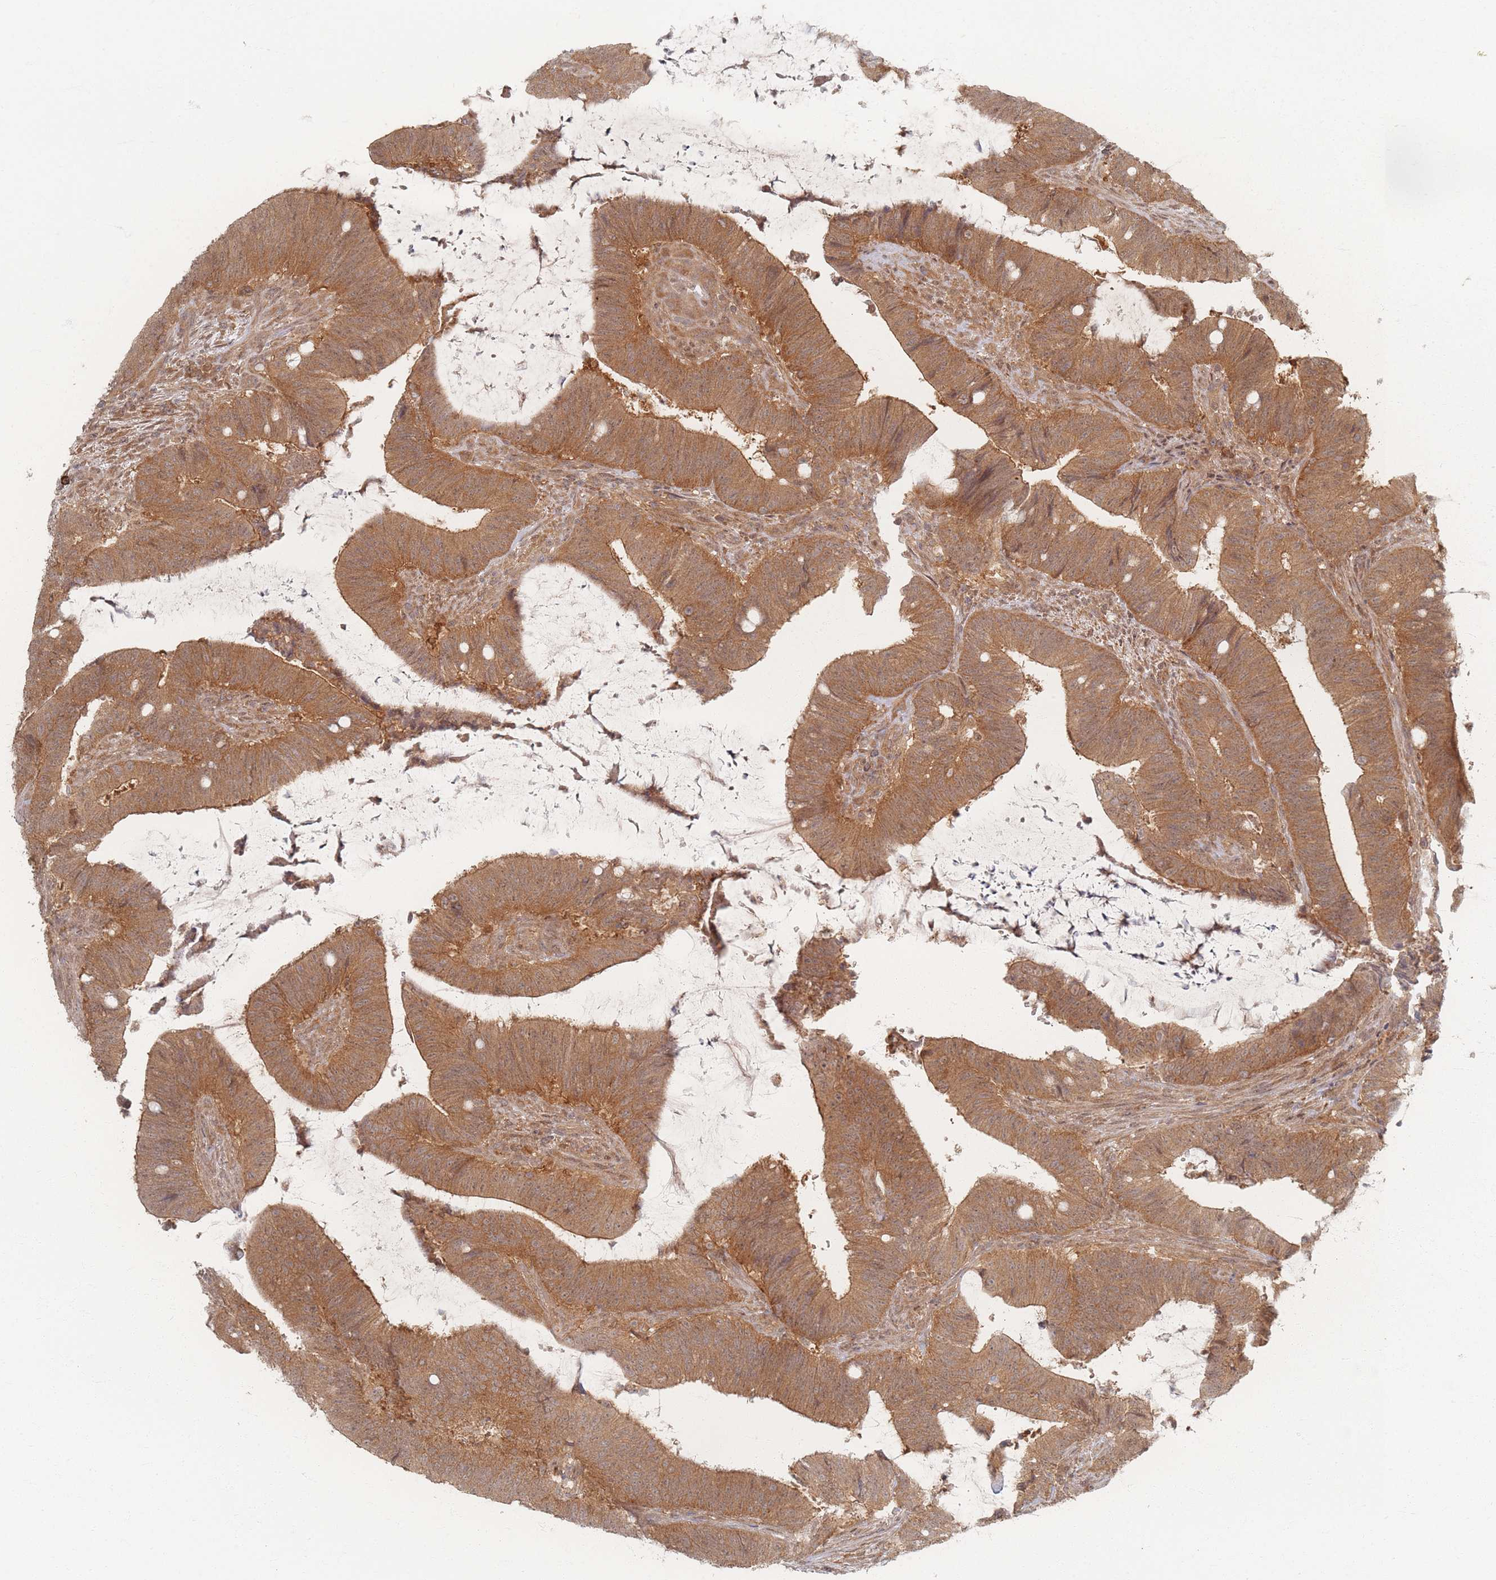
{"staining": {"intensity": "moderate", "quantity": ">75%", "location": "cytoplasmic/membranous"}, "tissue": "colorectal cancer", "cell_type": "Tumor cells", "image_type": "cancer", "snomed": [{"axis": "morphology", "description": "Adenocarcinoma, NOS"}, {"axis": "topography", "description": "Colon"}], "caption": "This image reveals IHC staining of colorectal cancer, with medium moderate cytoplasmic/membranous positivity in approximately >75% of tumor cells.", "gene": "PSMD9", "patient": {"sex": "female", "age": 43}}